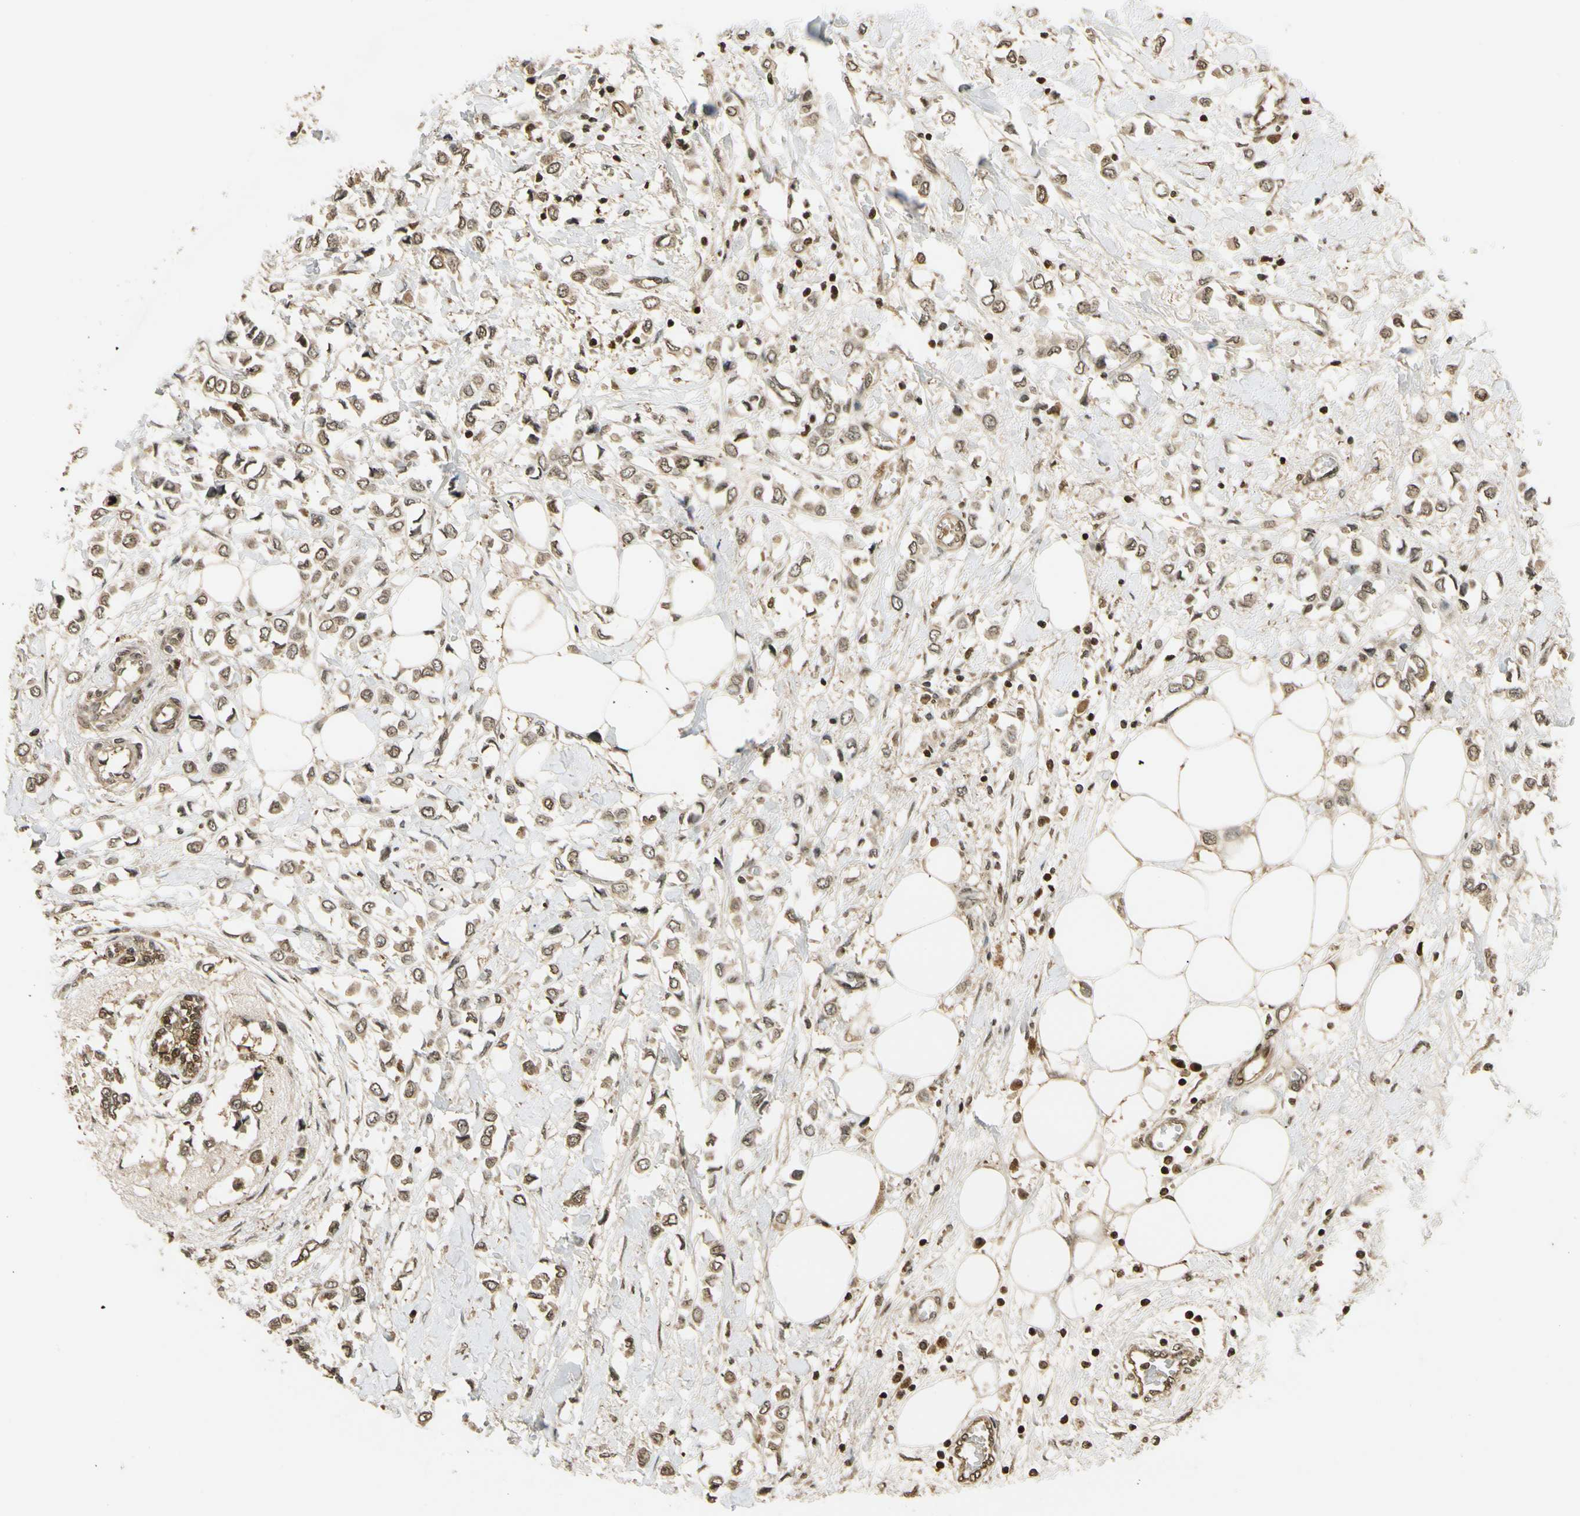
{"staining": {"intensity": "weak", "quantity": "25%-75%", "location": "cytoplasmic/membranous"}, "tissue": "breast cancer", "cell_type": "Tumor cells", "image_type": "cancer", "snomed": [{"axis": "morphology", "description": "Lobular carcinoma"}, {"axis": "topography", "description": "Breast"}], "caption": "A photomicrograph of breast cancer (lobular carcinoma) stained for a protein shows weak cytoplasmic/membranous brown staining in tumor cells.", "gene": "SOD1", "patient": {"sex": "female", "age": 51}}